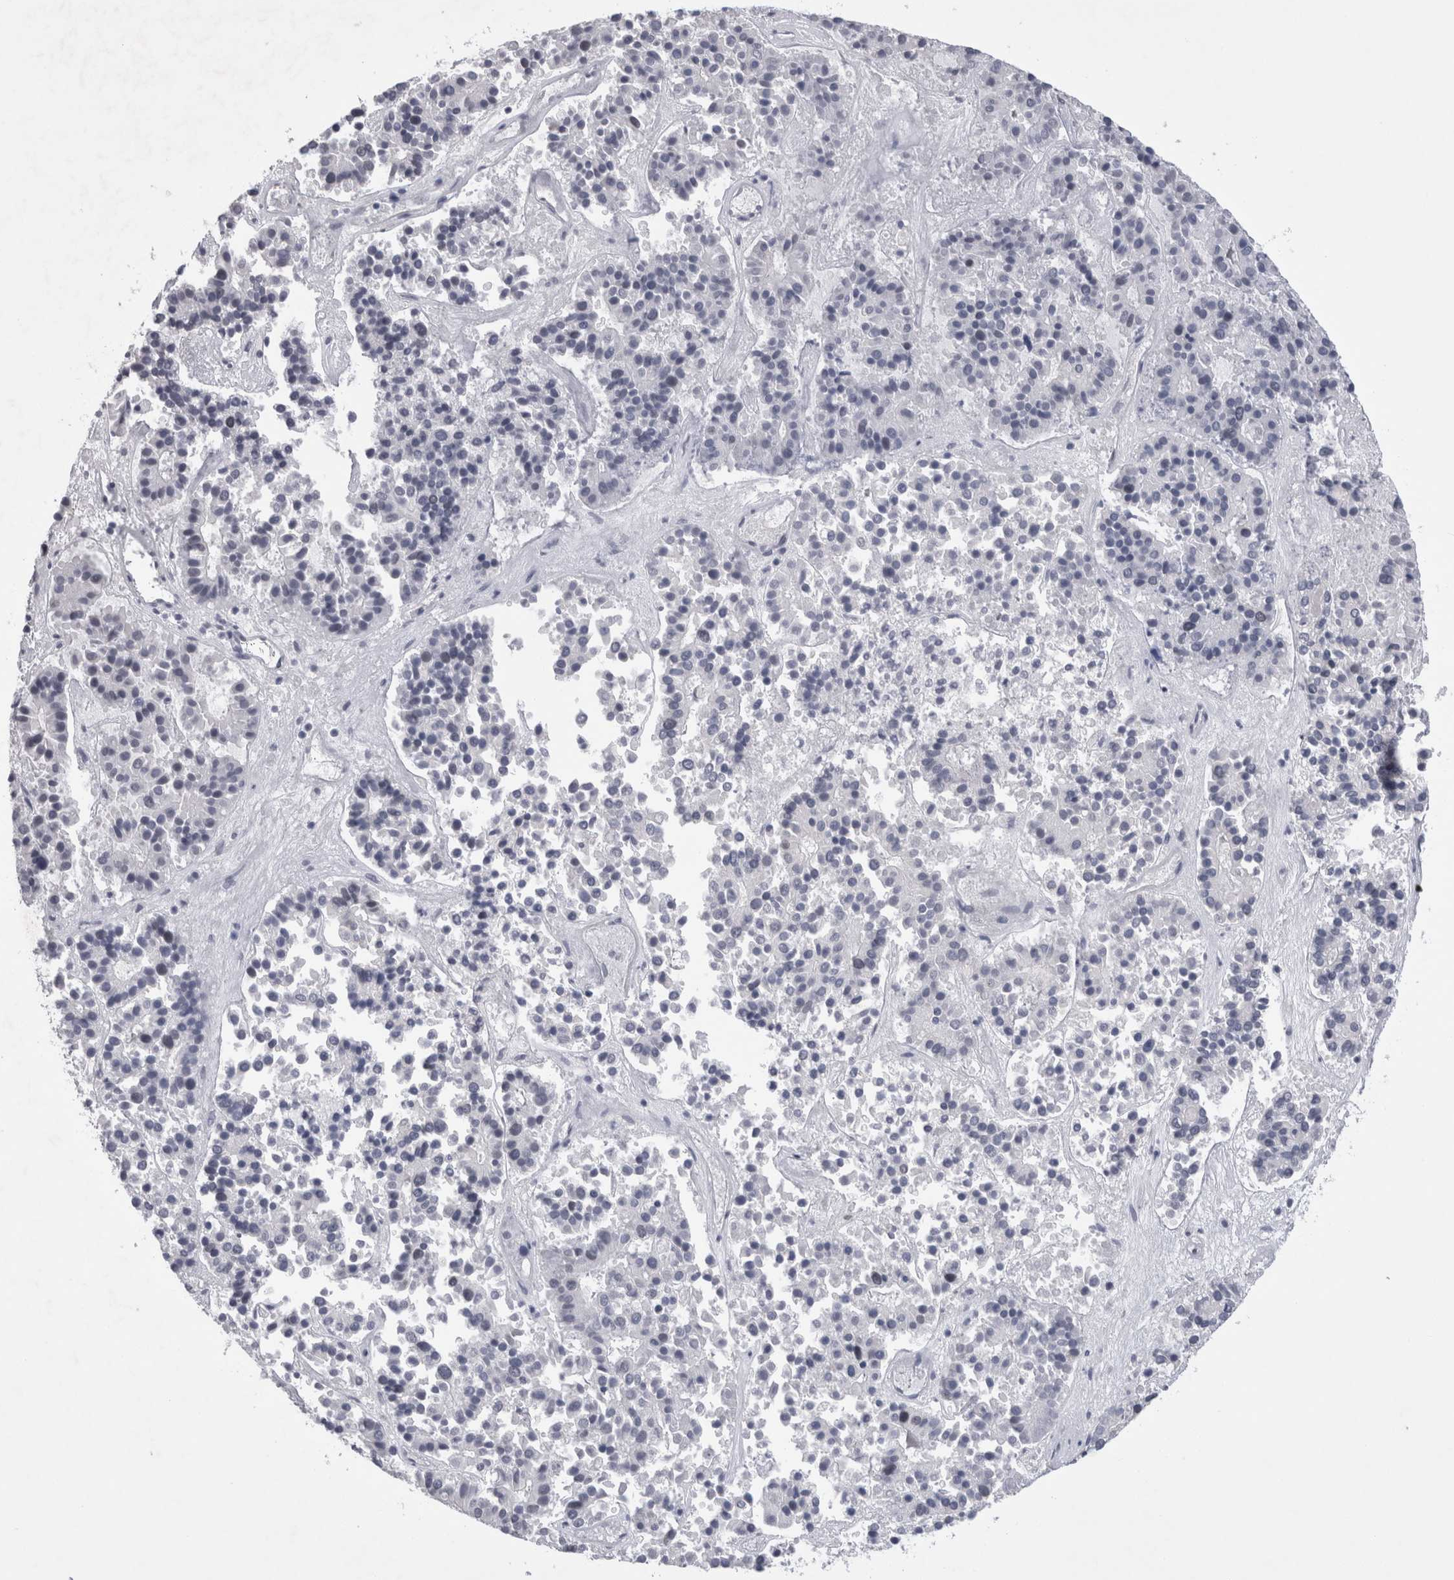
{"staining": {"intensity": "negative", "quantity": "none", "location": "none"}, "tissue": "pancreatic cancer", "cell_type": "Tumor cells", "image_type": "cancer", "snomed": [{"axis": "morphology", "description": "Adenocarcinoma, NOS"}, {"axis": "topography", "description": "Pancreas"}], "caption": "High power microscopy photomicrograph of an immunohistochemistry (IHC) image of pancreatic cancer, revealing no significant staining in tumor cells. The staining is performed using DAB brown chromogen with nuclei counter-stained in using hematoxylin.", "gene": "KIF18B", "patient": {"sex": "male", "age": 50}}